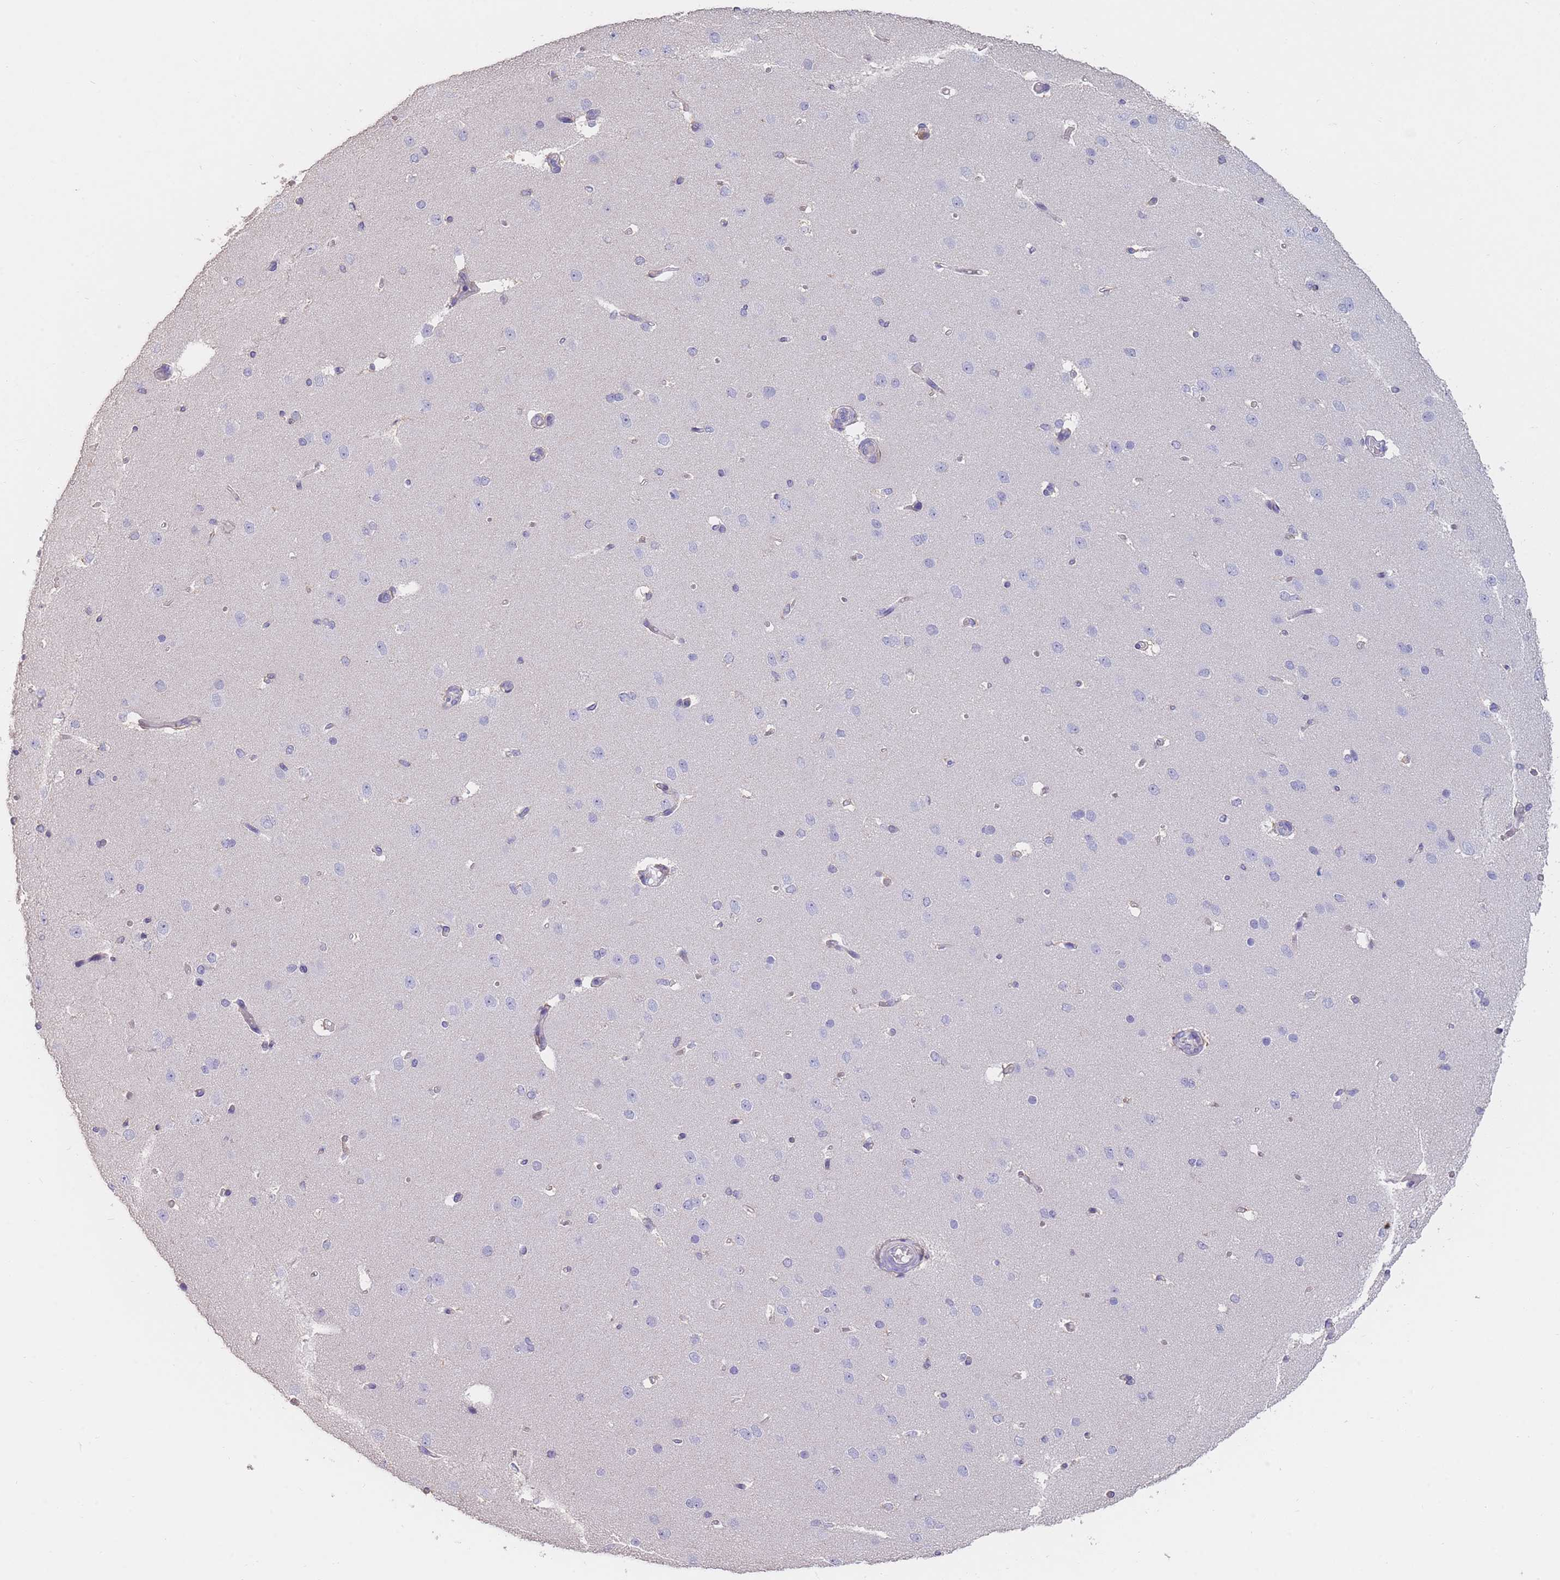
{"staining": {"intensity": "negative", "quantity": "none", "location": "none"}, "tissue": "cerebral cortex", "cell_type": "Endothelial cells", "image_type": "normal", "snomed": [{"axis": "morphology", "description": "Normal tissue, NOS"}, {"axis": "morphology", "description": "Inflammation, NOS"}, {"axis": "topography", "description": "Cerebral cortex"}], "caption": "An image of human cerebral cortex is negative for staining in endothelial cells. Nuclei are stained in blue.", "gene": "CLEC12A", "patient": {"sex": "male", "age": 6}}